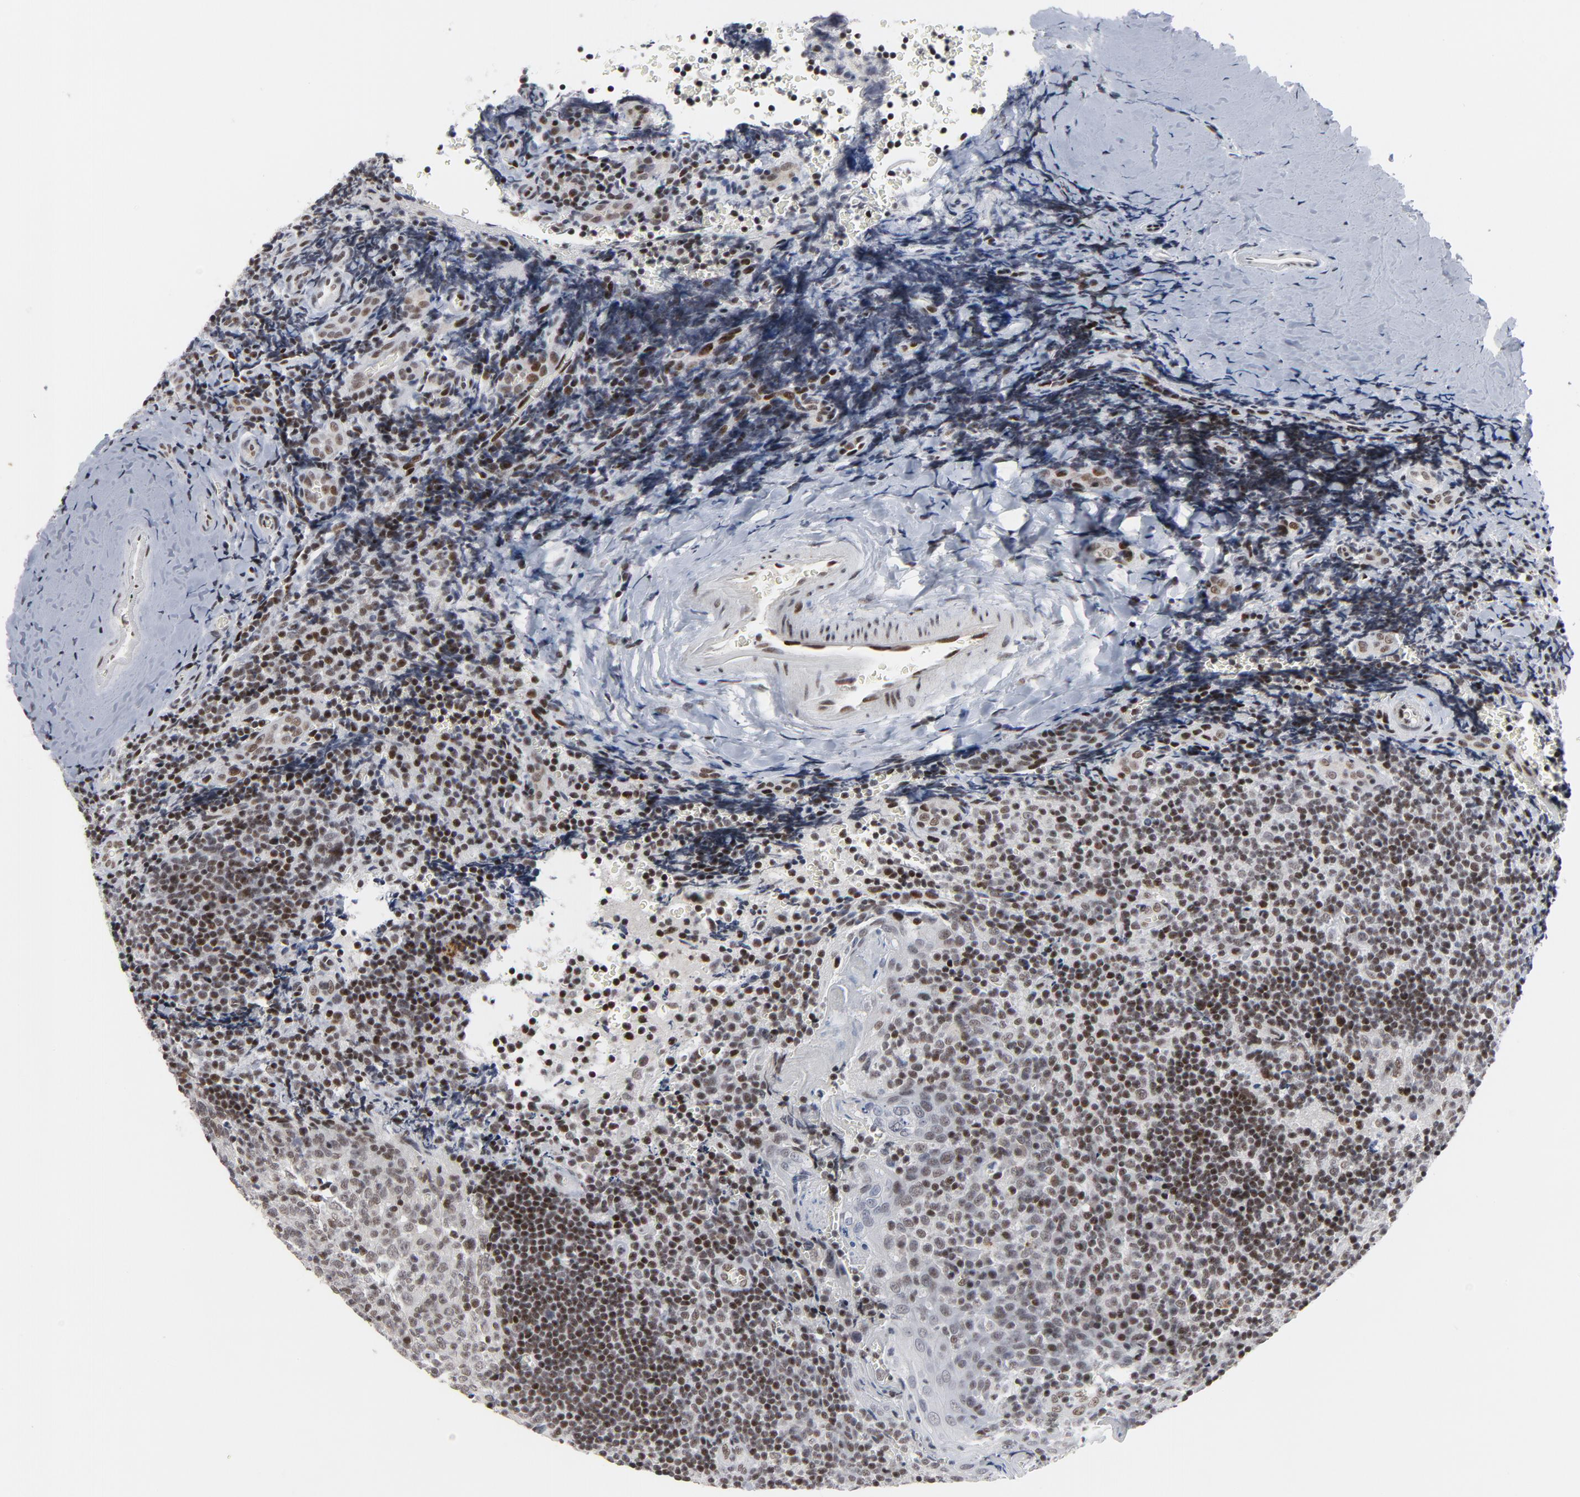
{"staining": {"intensity": "moderate", "quantity": ">75%", "location": "nuclear"}, "tissue": "tonsil", "cell_type": "Germinal center cells", "image_type": "normal", "snomed": [{"axis": "morphology", "description": "Normal tissue, NOS"}, {"axis": "topography", "description": "Tonsil"}], "caption": "IHC image of unremarkable tonsil stained for a protein (brown), which exhibits medium levels of moderate nuclear positivity in approximately >75% of germinal center cells.", "gene": "GABPA", "patient": {"sex": "male", "age": 20}}